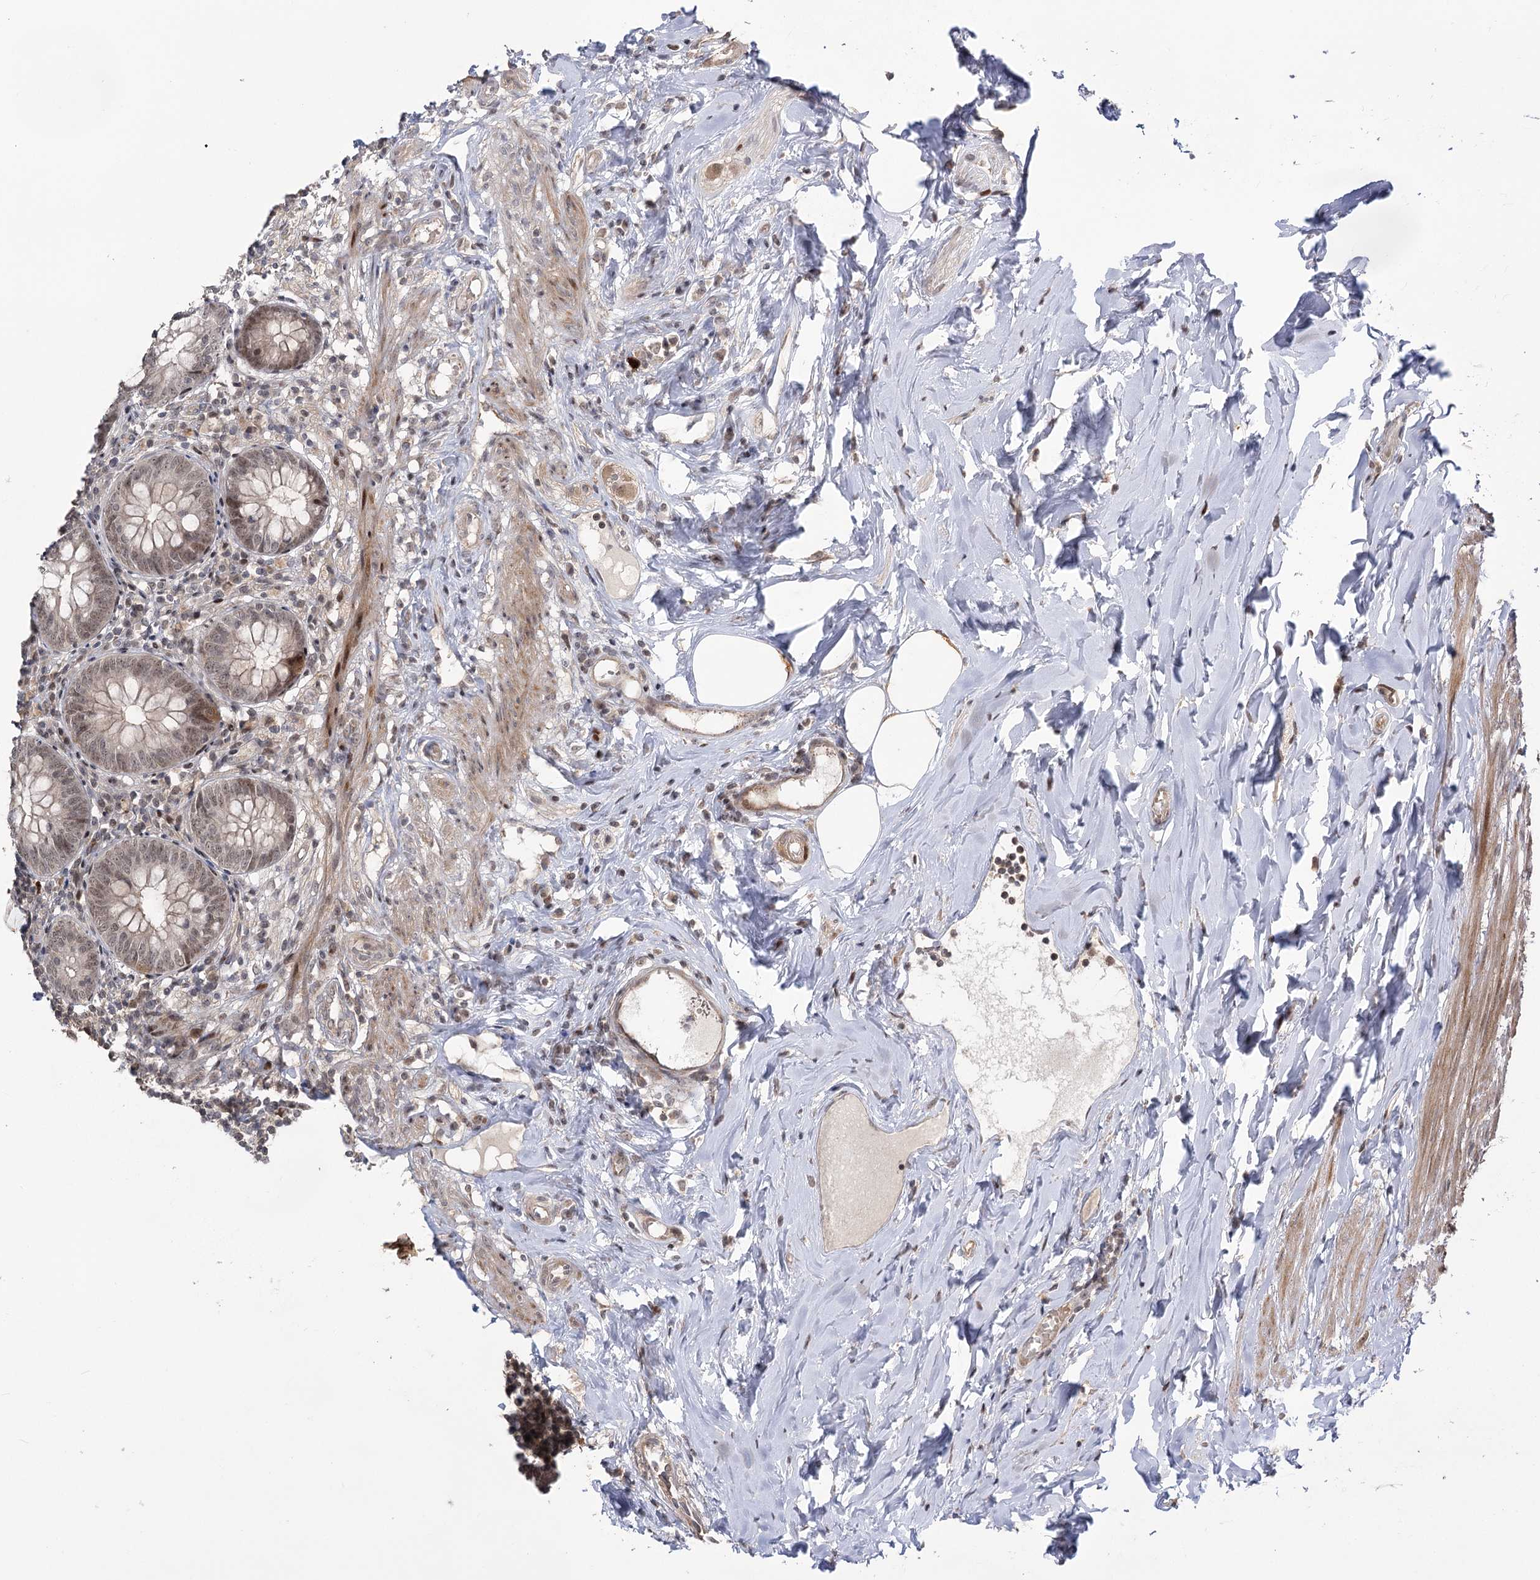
{"staining": {"intensity": "moderate", "quantity": "<25%", "location": "nuclear"}, "tissue": "appendix", "cell_type": "Glandular cells", "image_type": "normal", "snomed": [{"axis": "morphology", "description": "Normal tissue, NOS"}, {"axis": "topography", "description": "Appendix"}], "caption": "IHC photomicrograph of unremarkable appendix: human appendix stained using immunohistochemistry displays low levels of moderate protein expression localized specifically in the nuclear of glandular cells, appearing as a nuclear brown color.", "gene": "HELQ", "patient": {"sex": "female", "age": 54}}